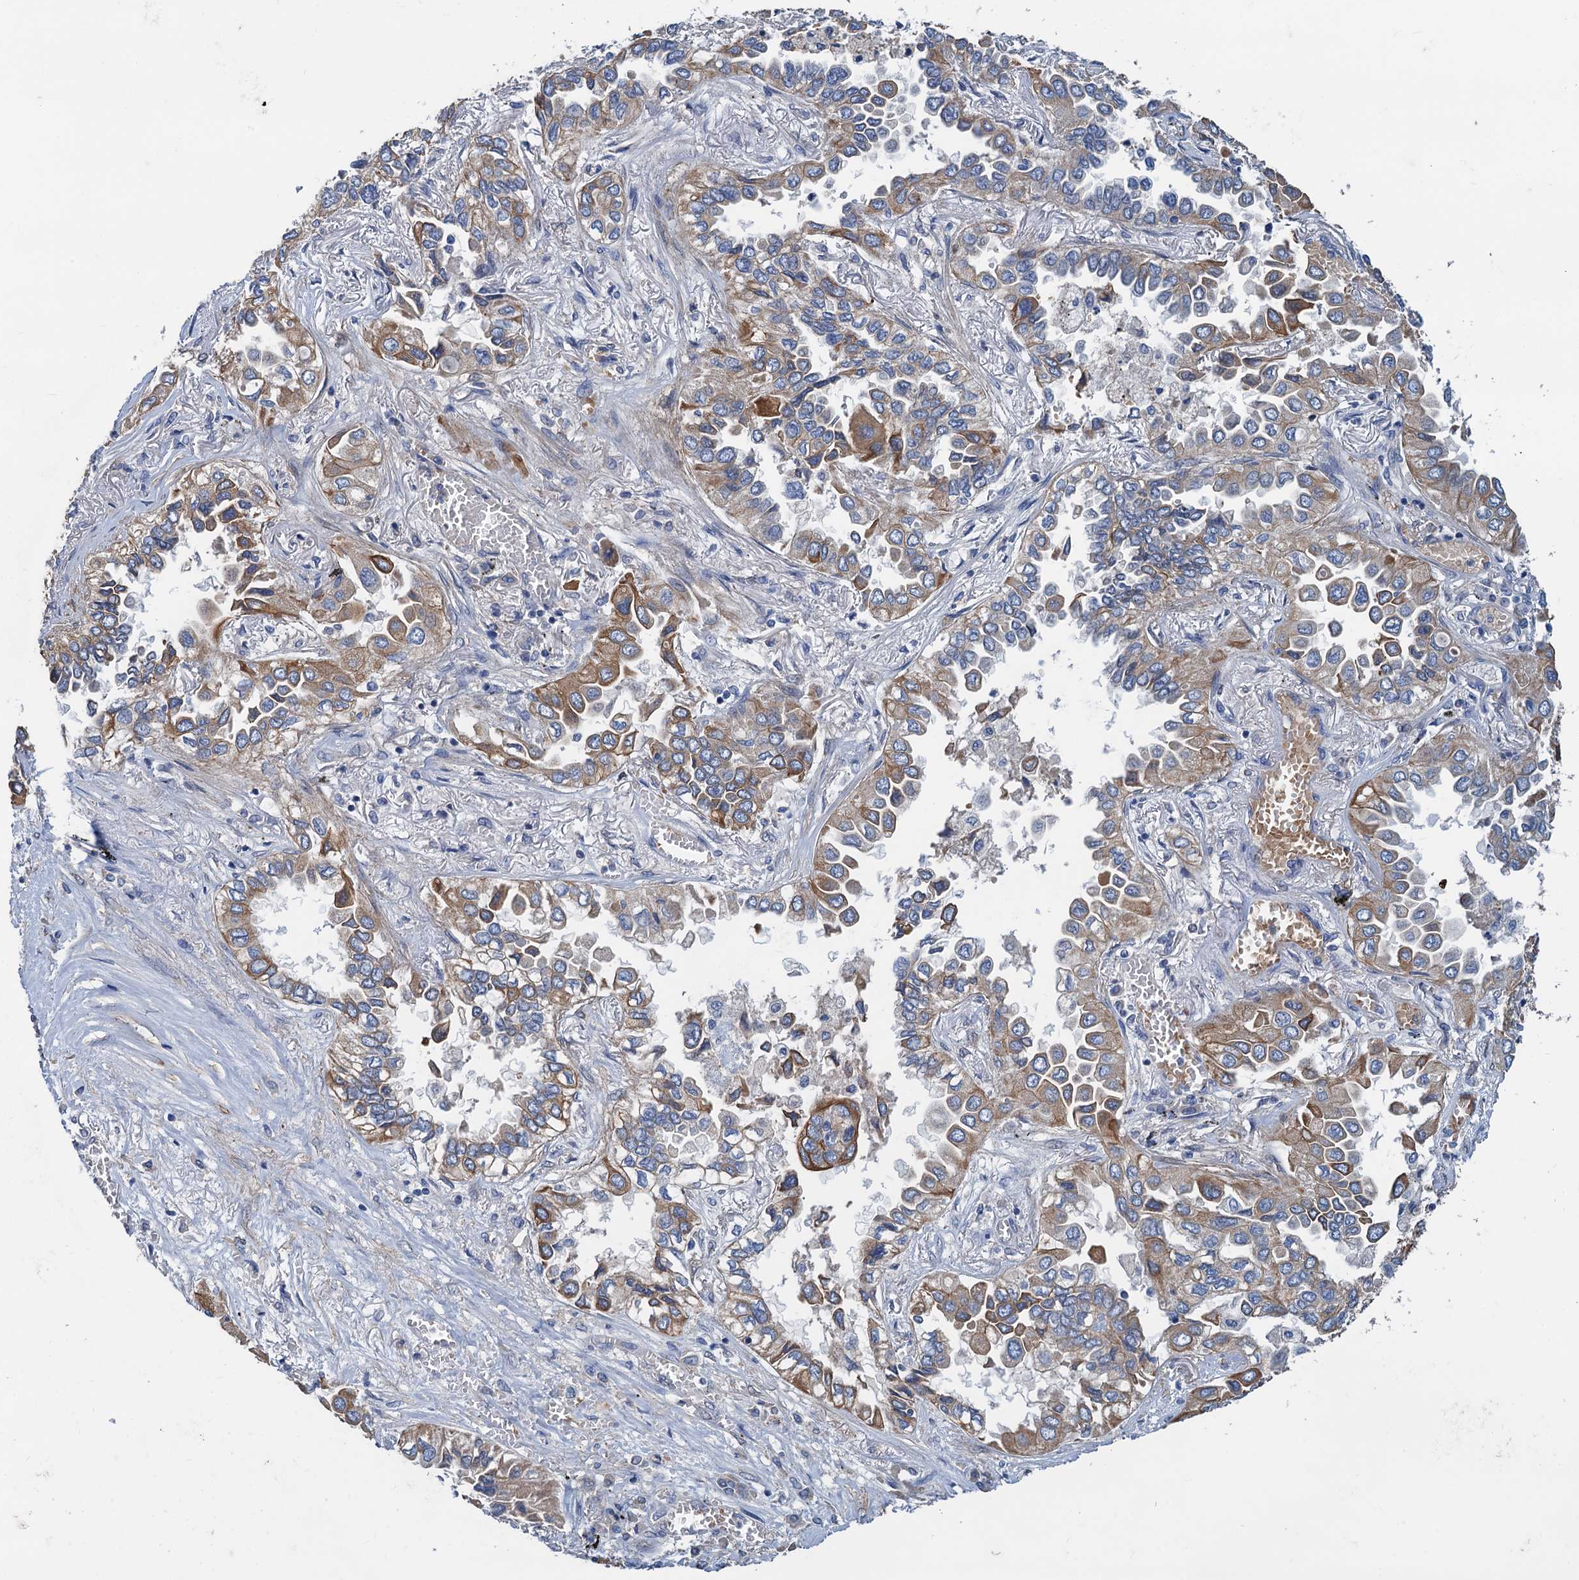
{"staining": {"intensity": "moderate", "quantity": "25%-75%", "location": "cytoplasmic/membranous"}, "tissue": "lung cancer", "cell_type": "Tumor cells", "image_type": "cancer", "snomed": [{"axis": "morphology", "description": "Adenocarcinoma, NOS"}, {"axis": "topography", "description": "Lung"}], "caption": "Lung adenocarcinoma was stained to show a protein in brown. There is medium levels of moderate cytoplasmic/membranous staining in about 25%-75% of tumor cells.", "gene": "SMCO3", "patient": {"sex": "female", "age": 76}}